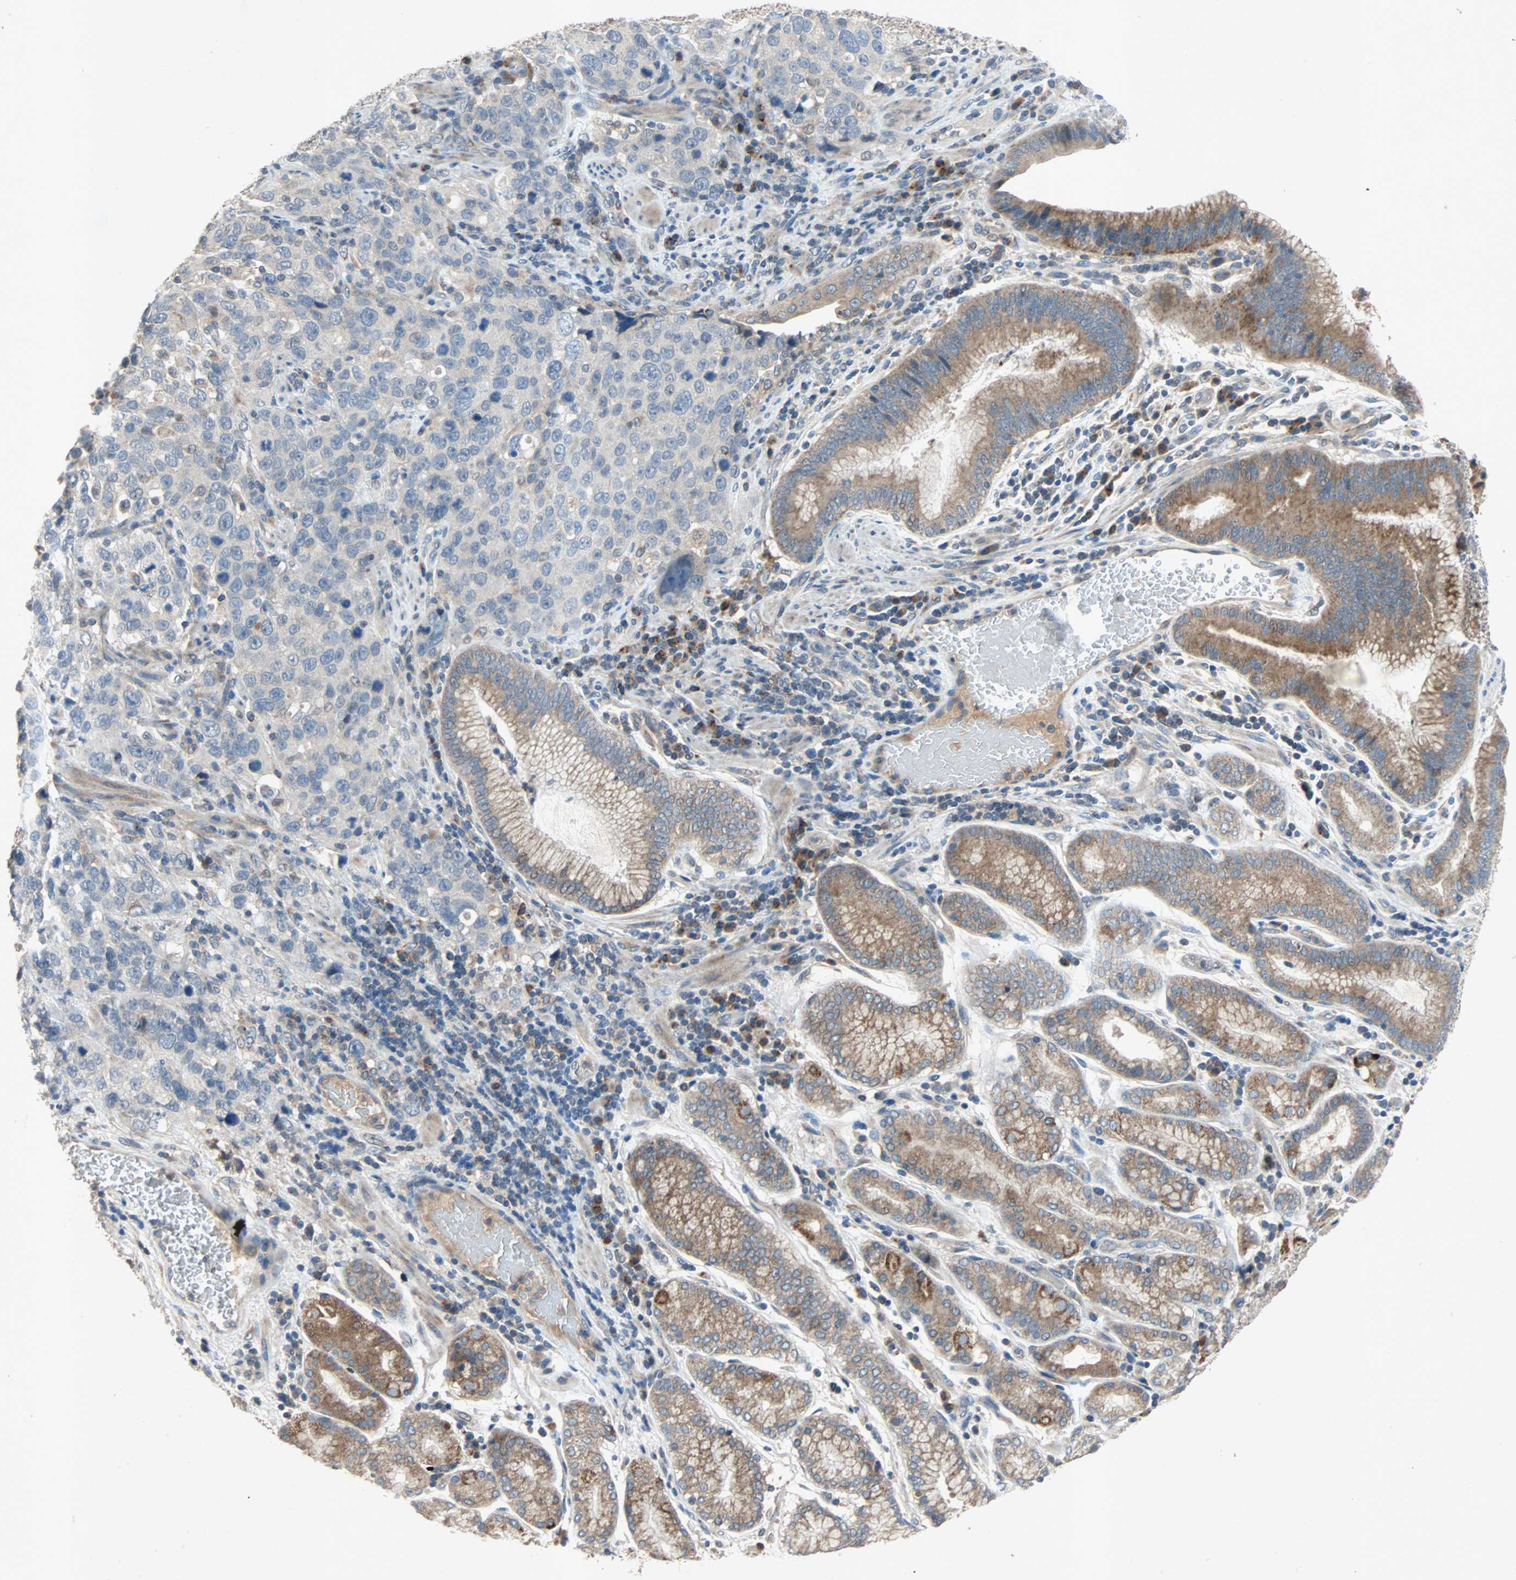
{"staining": {"intensity": "weak", "quantity": "<25%", "location": "cytoplasmic/membranous"}, "tissue": "stomach cancer", "cell_type": "Tumor cells", "image_type": "cancer", "snomed": [{"axis": "morphology", "description": "Normal tissue, NOS"}, {"axis": "morphology", "description": "Adenocarcinoma, NOS"}, {"axis": "topography", "description": "Stomach"}], "caption": "This is an IHC photomicrograph of stomach cancer (adenocarcinoma). There is no expression in tumor cells.", "gene": "XYLT1", "patient": {"sex": "male", "age": 48}}